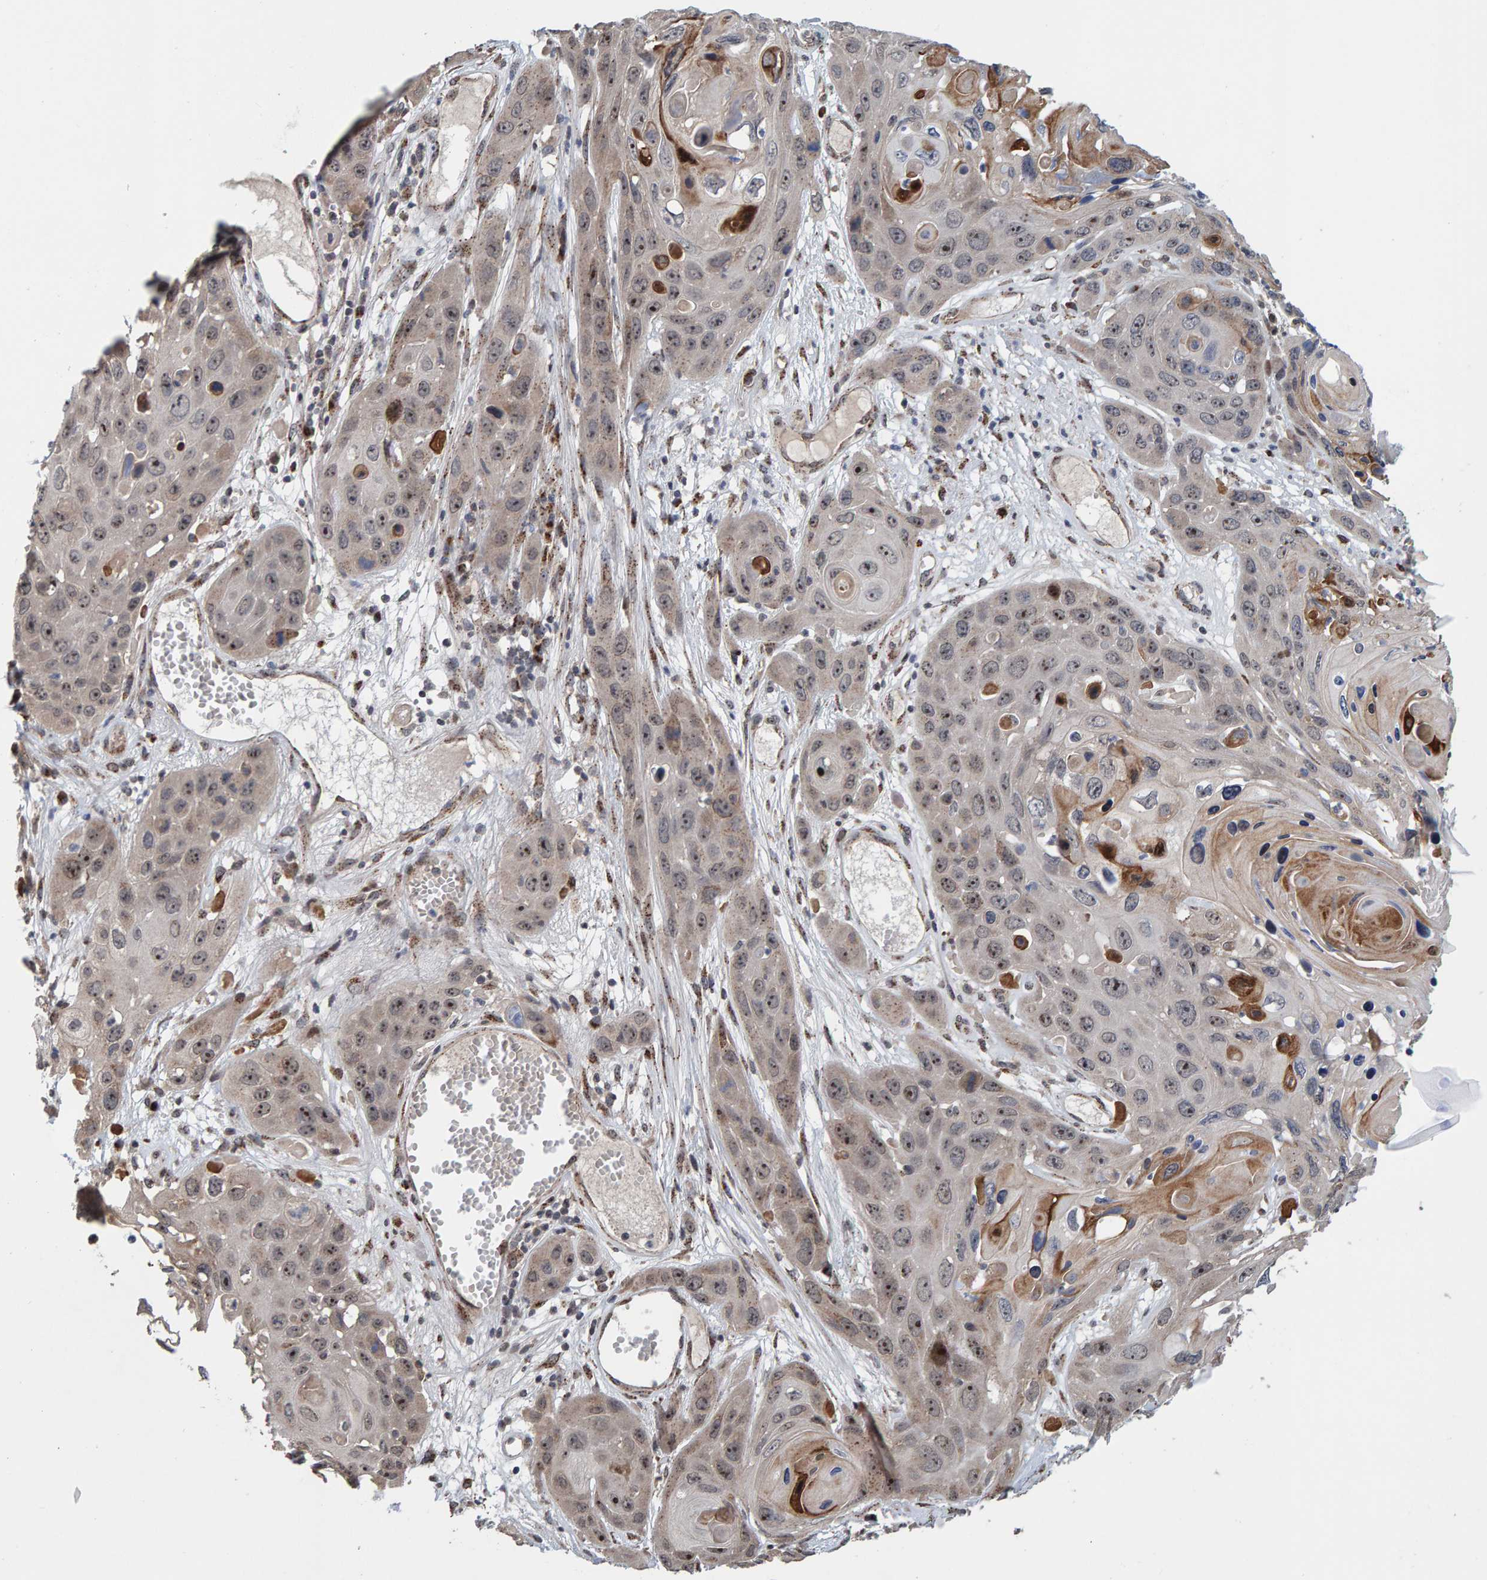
{"staining": {"intensity": "moderate", "quantity": ">75%", "location": "nuclear"}, "tissue": "skin cancer", "cell_type": "Tumor cells", "image_type": "cancer", "snomed": [{"axis": "morphology", "description": "Squamous cell carcinoma, NOS"}, {"axis": "topography", "description": "Skin"}], "caption": "Moderate nuclear staining is appreciated in about >75% of tumor cells in skin cancer.", "gene": "CCDC25", "patient": {"sex": "male", "age": 55}}